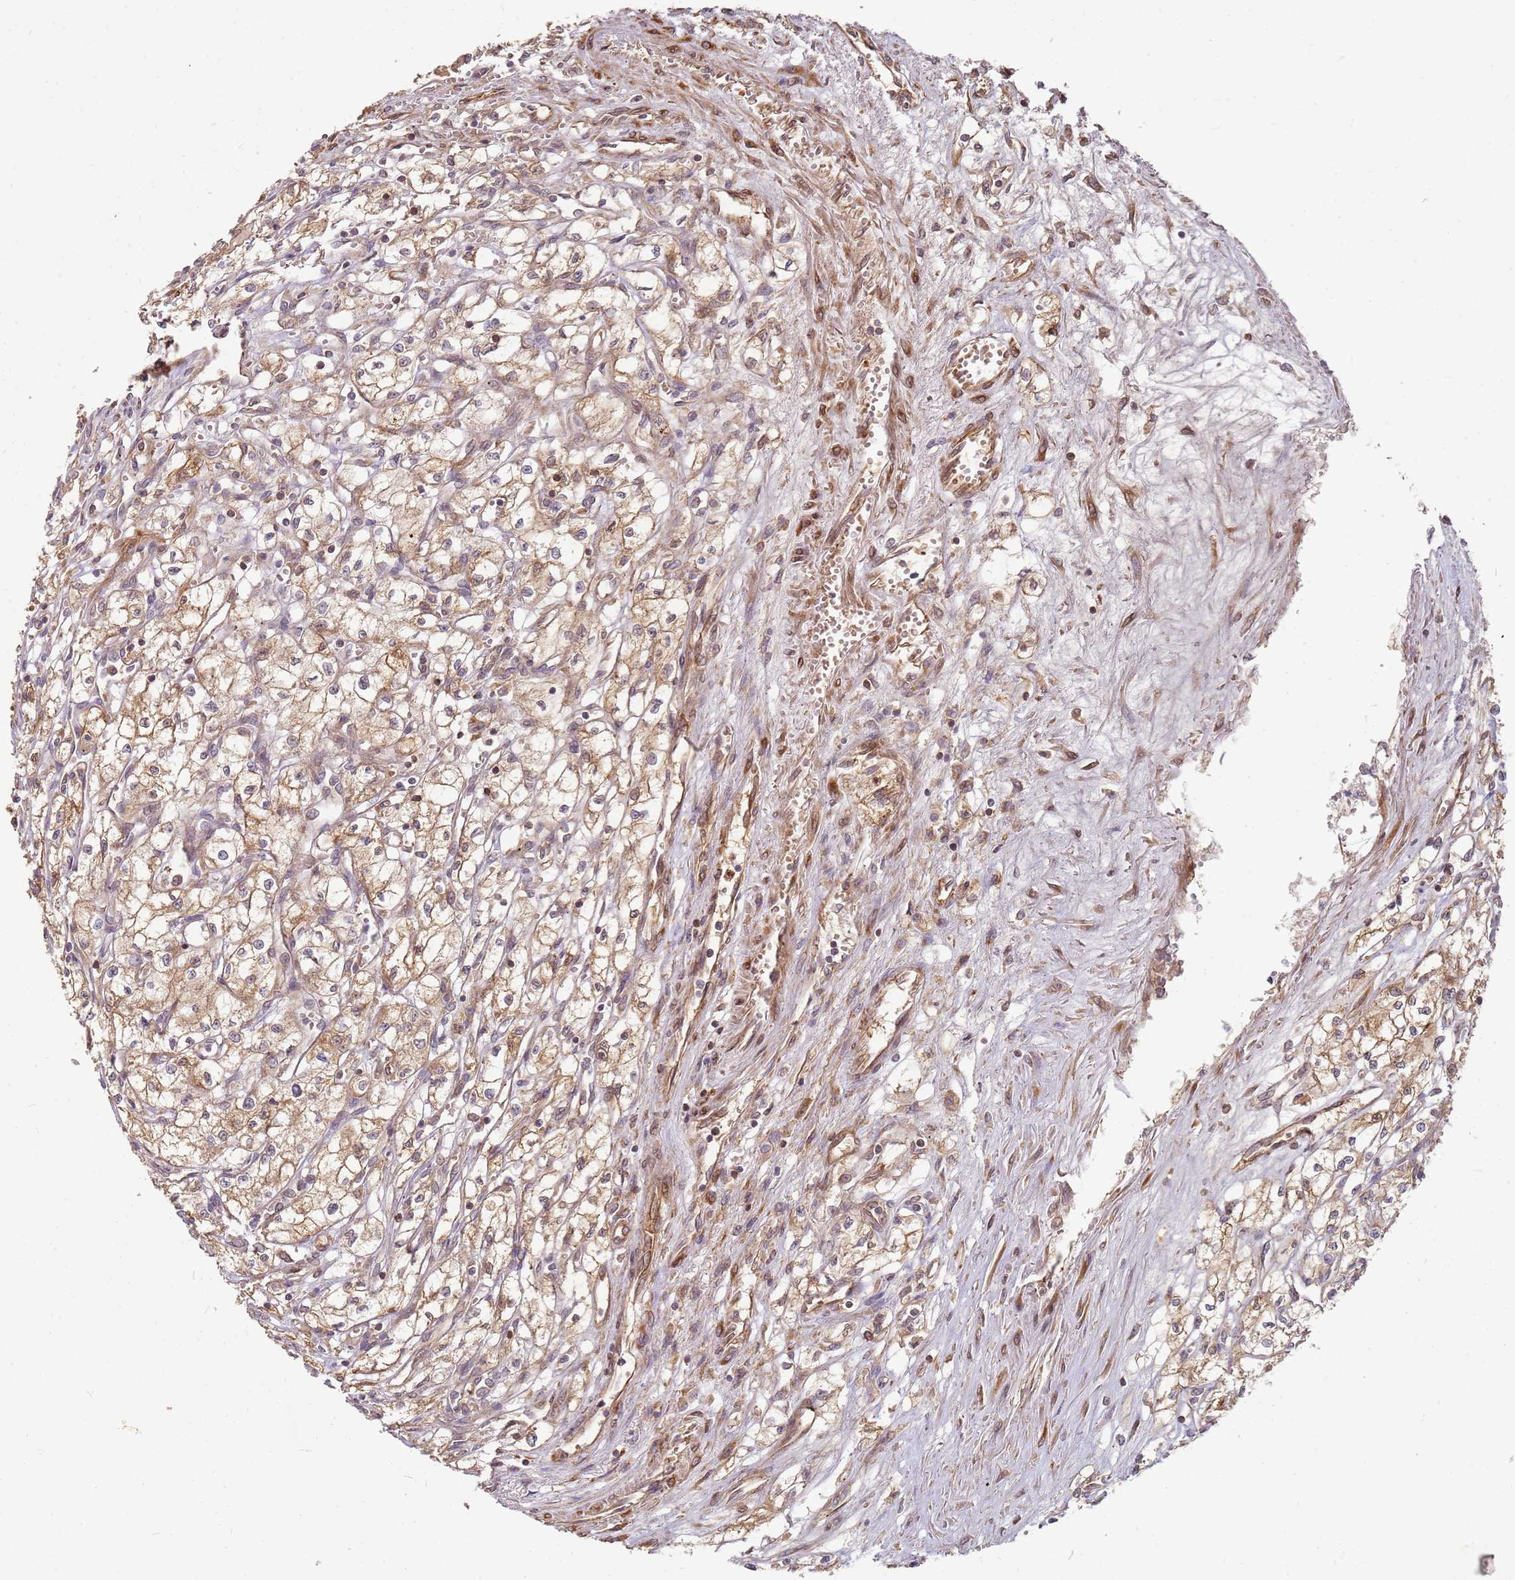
{"staining": {"intensity": "moderate", "quantity": ">75%", "location": "cytoplasmic/membranous"}, "tissue": "renal cancer", "cell_type": "Tumor cells", "image_type": "cancer", "snomed": [{"axis": "morphology", "description": "Adenocarcinoma, NOS"}, {"axis": "topography", "description": "Kidney"}], "caption": "Immunohistochemistry (IHC) micrograph of neoplastic tissue: adenocarcinoma (renal) stained using immunohistochemistry (IHC) exhibits medium levels of moderate protein expression localized specifically in the cytoplasmic/membranous of tumor cells, appearing as a cytoplasmic/membranous brown color.", "gene": "NUDT14", "patient": {"sex": "male", "age": 59}}